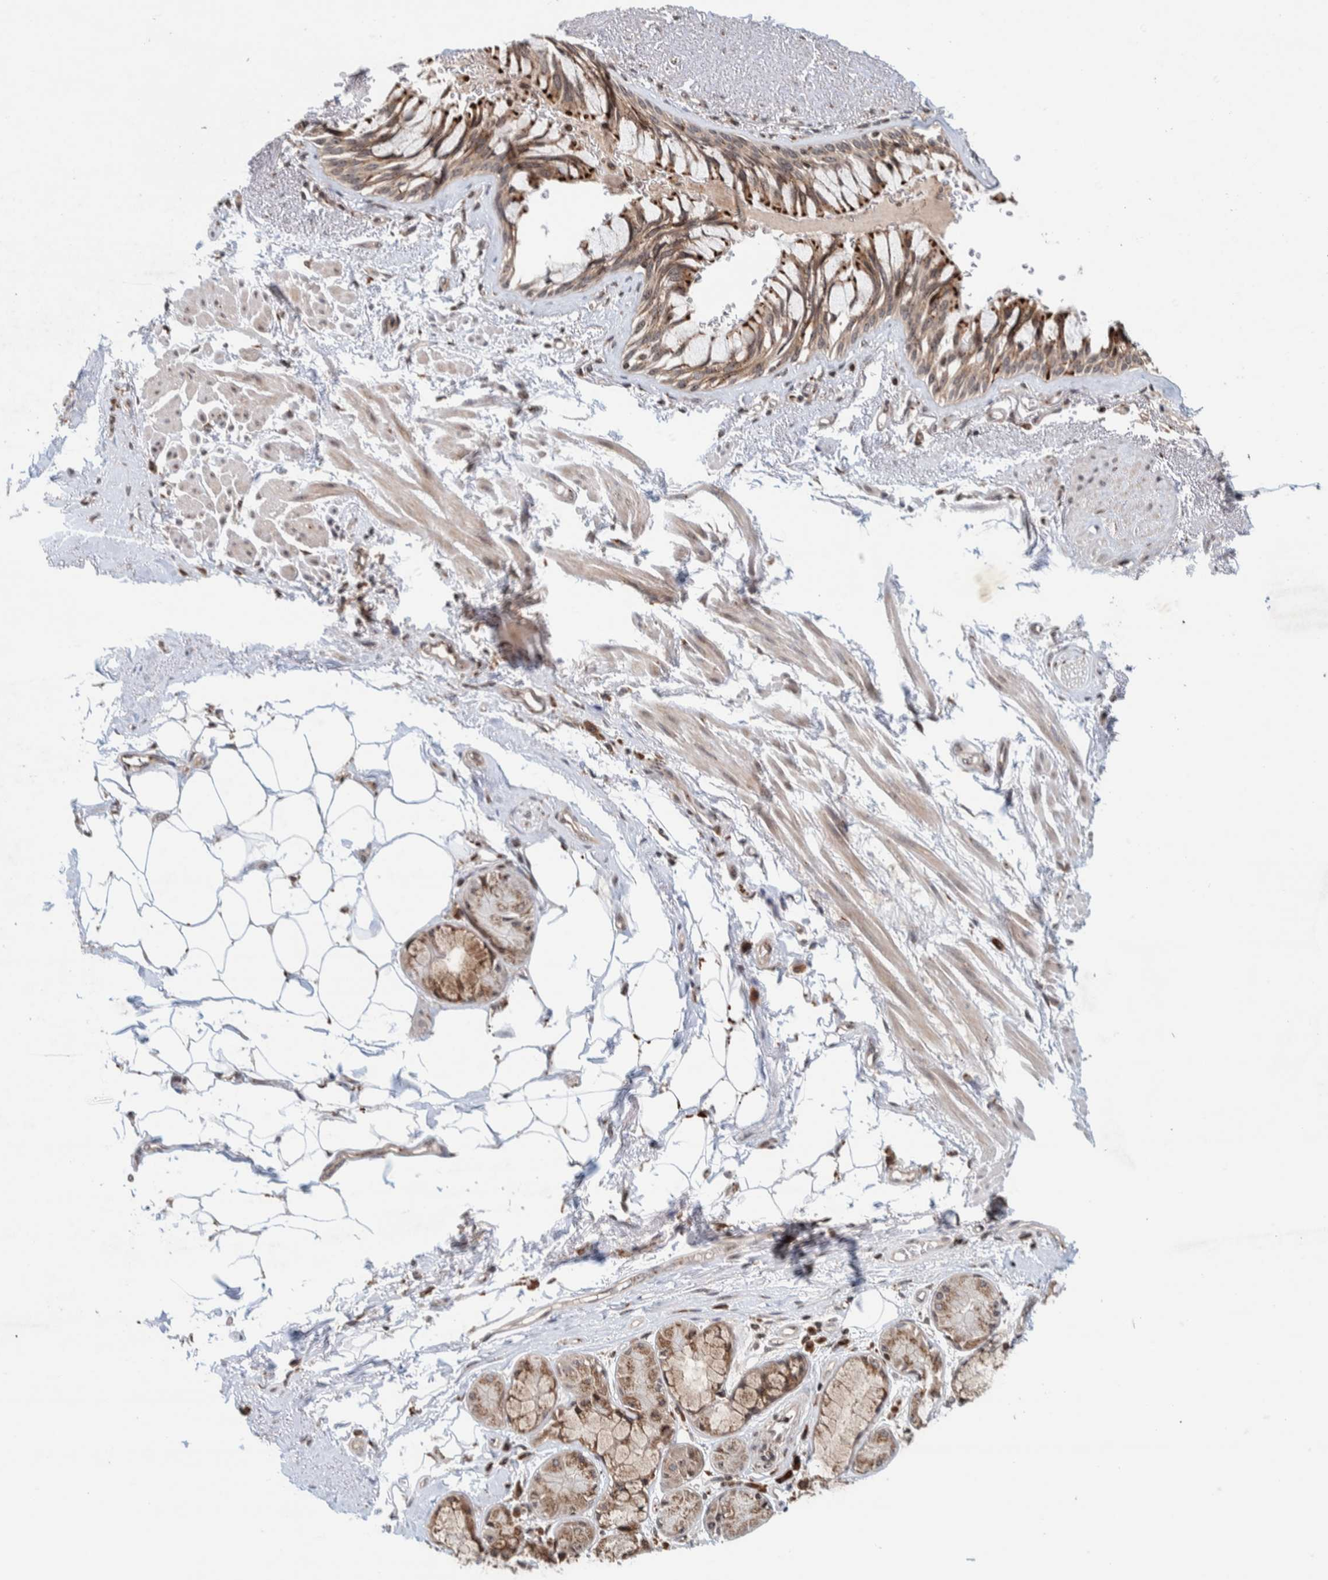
{"staining": {"intensity": "strong", "quantity": "25%-75%", "location": "cytoplasmic/membranous,nuclear"}, "tissue": "bronchus", "cell_type": "Respiratory epithelial cells", "image_type": "normal", "snomed": [{"axis": "morphology", "description": "Normal tissue, NOS"}, {"axis": "topography", "description": "Bronchus"}], "caption": "Bronchus stained with IHC exhibits strong cytoplasmic/membranous,nuclear positivity in approximately 25%-75% of respiratory epithelial cells.", "gene": "CCDC182", "patient": {"sex": "male", "age": 66}}